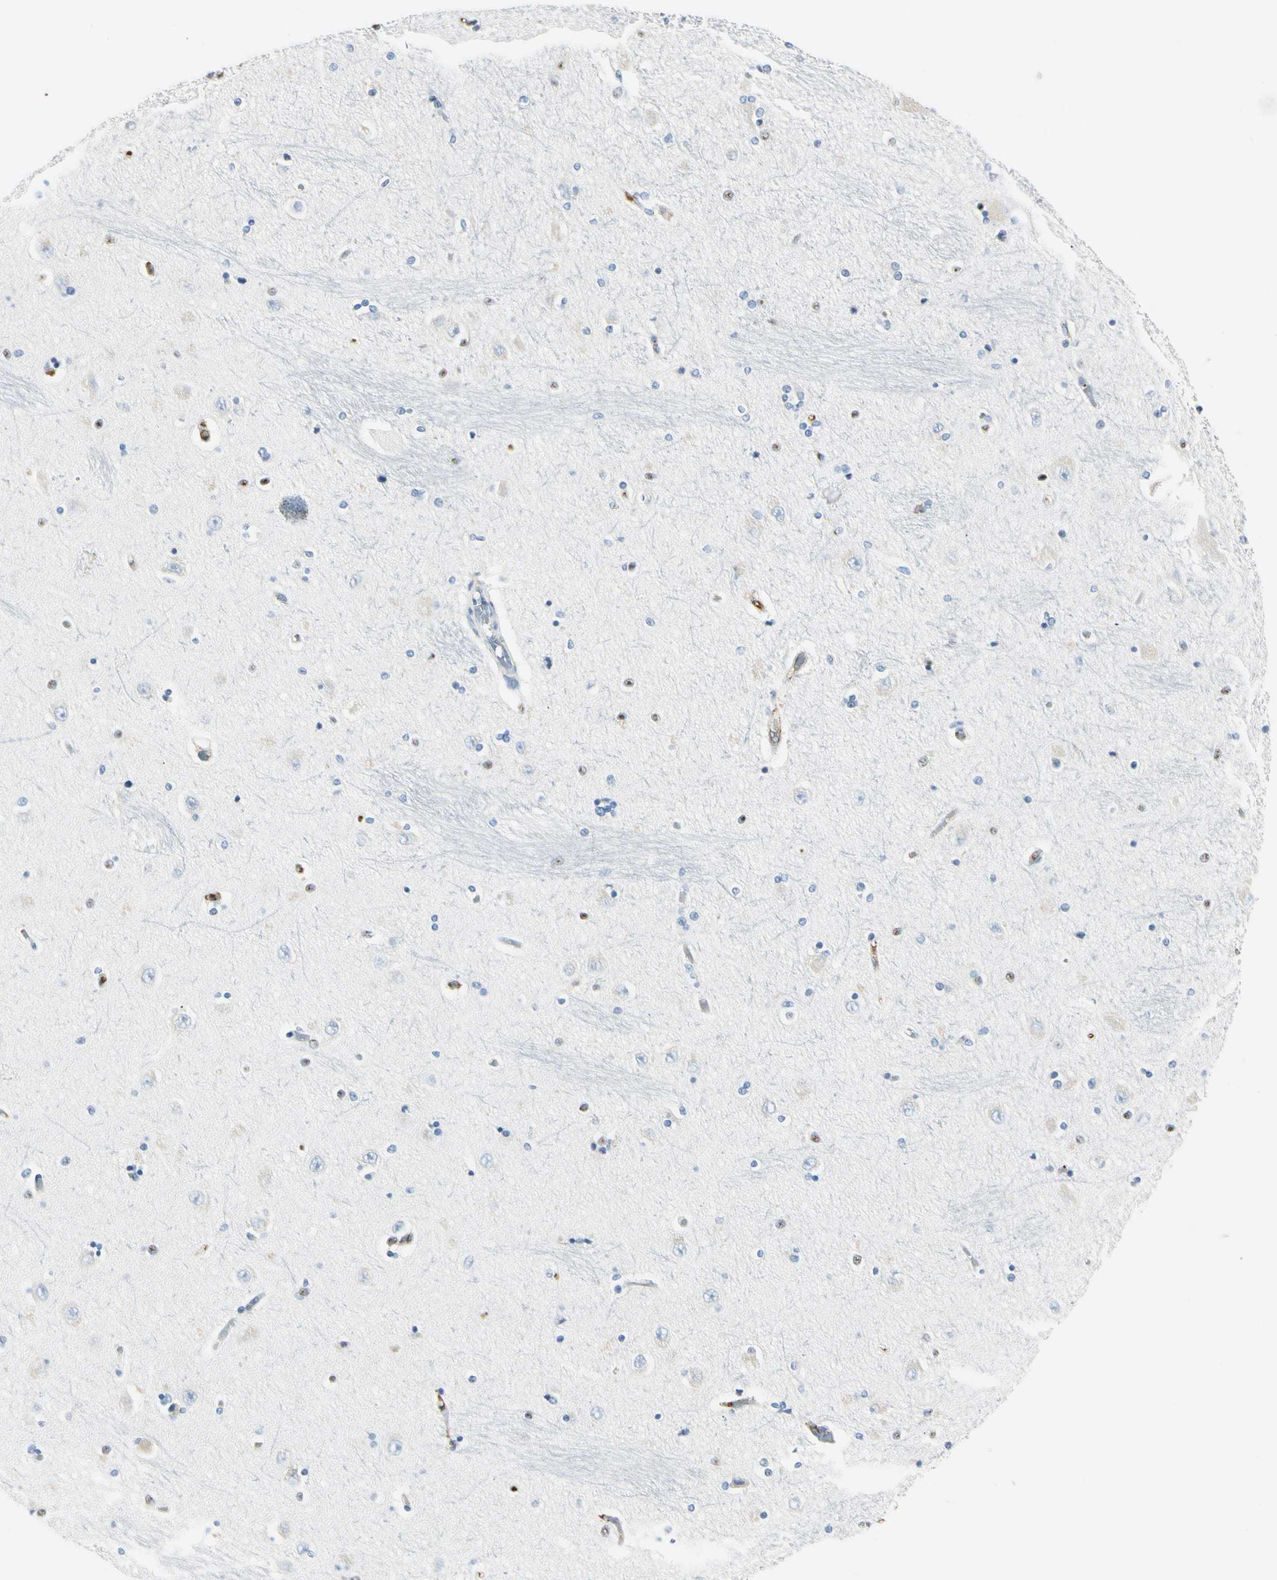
{"staining": {"intensity": "moderate", "quantity": "<25%", "location": "nuclear"}, "tissue": "hippocampus", "cell_type": "Glial cells", "image_type": "normal", "snomed": [{"axis": "morphology", "description": "Normal tissue, NOS"}, {"axis": "topography", "description": "Hippocampus"}], "caption": "Glial cells display moderate nuclear staining in about <25% of cells in benign hippocampus. (DAB (3,3'-diaminobenzidine) IHC, brown staining for protein, blue staining for nuclei).", "gene": "LAMB3", "patient": {"sex": "female", "age": 54}}